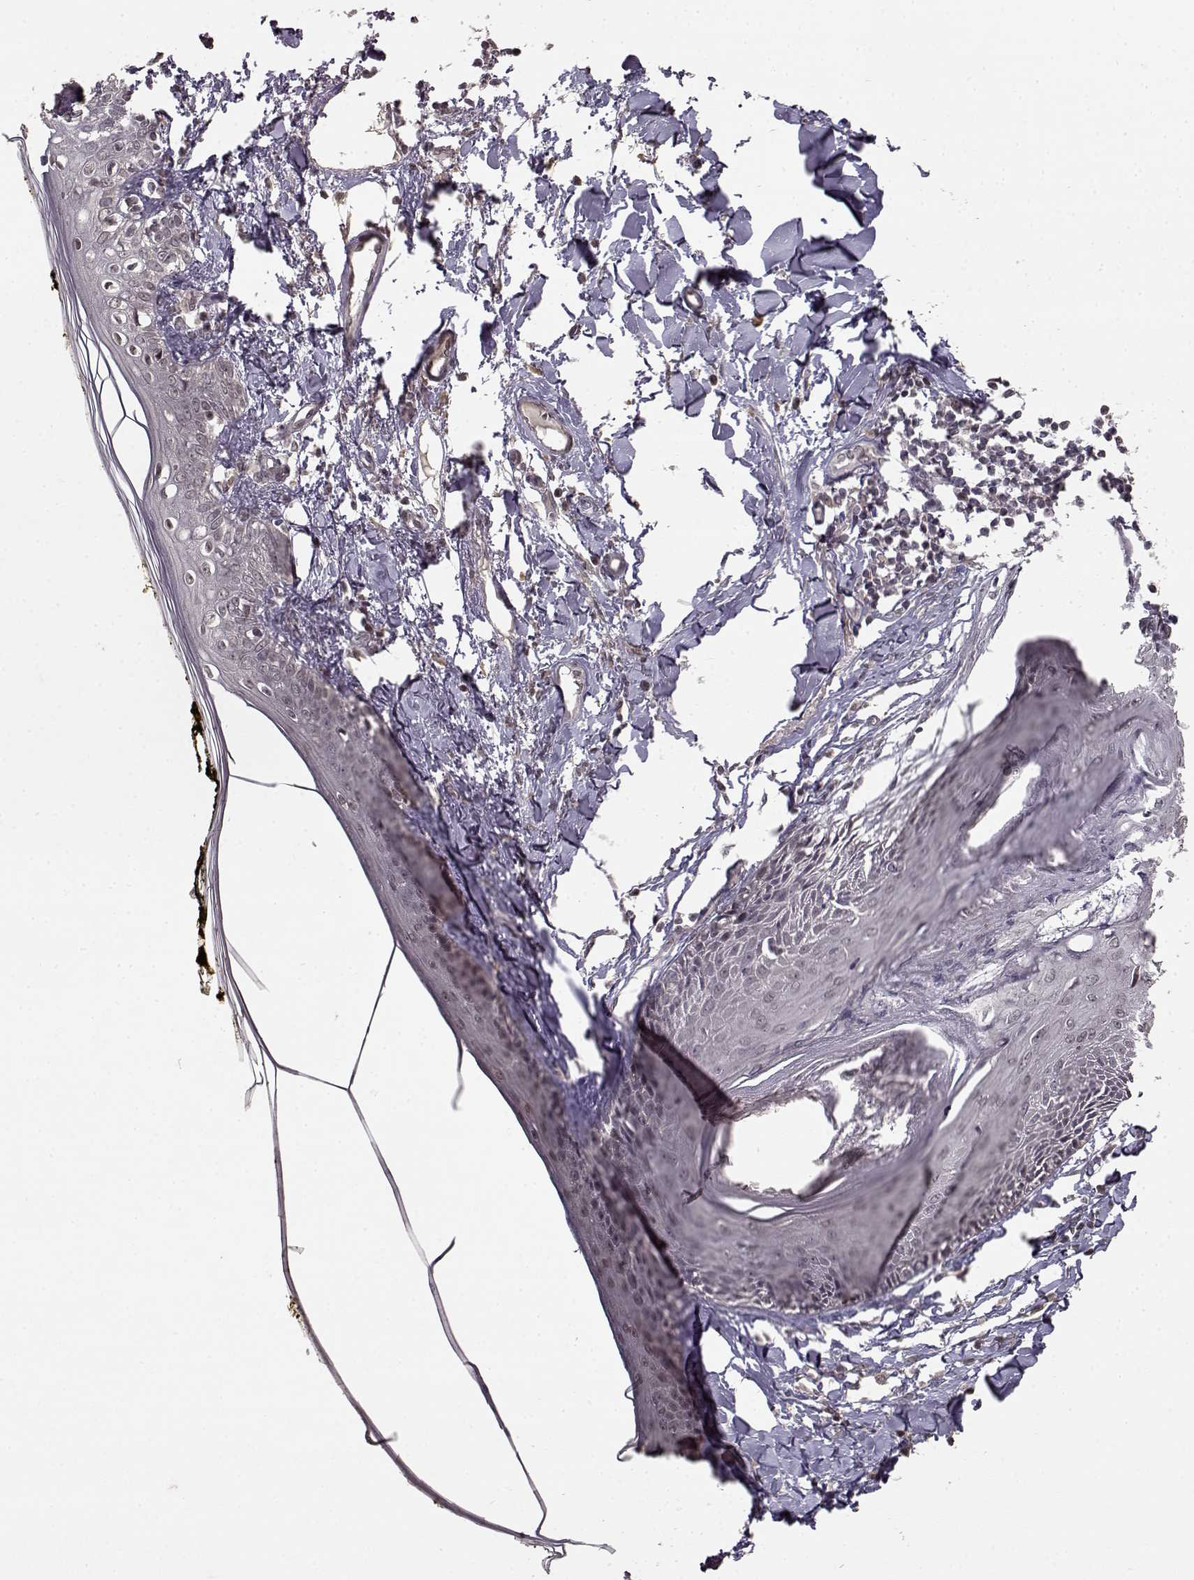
{"staining": {"intensity": "negative", "quantity": "none", "location": "none"}, "tissue": "skin", "cell_type": "Fibroblasts", "image_type": "normal", "snomed": [{"axis": "morphology", "description": "Normal tissue, NOS"}, {"axis": "topography", "description": "Skin"}], "caption": "This photomicrograph is of unremarkable skin stained with immunohistochemistry to label a protein in brown with the nuclei are counter-stained blue. There is no staining in fibroblasts. (DAB immunohistochemistry (IHC) visualized using brightfield microscopy, high magnification).", "gene": "NTRK2", "patient": {"sex": "male", "age": 76}}